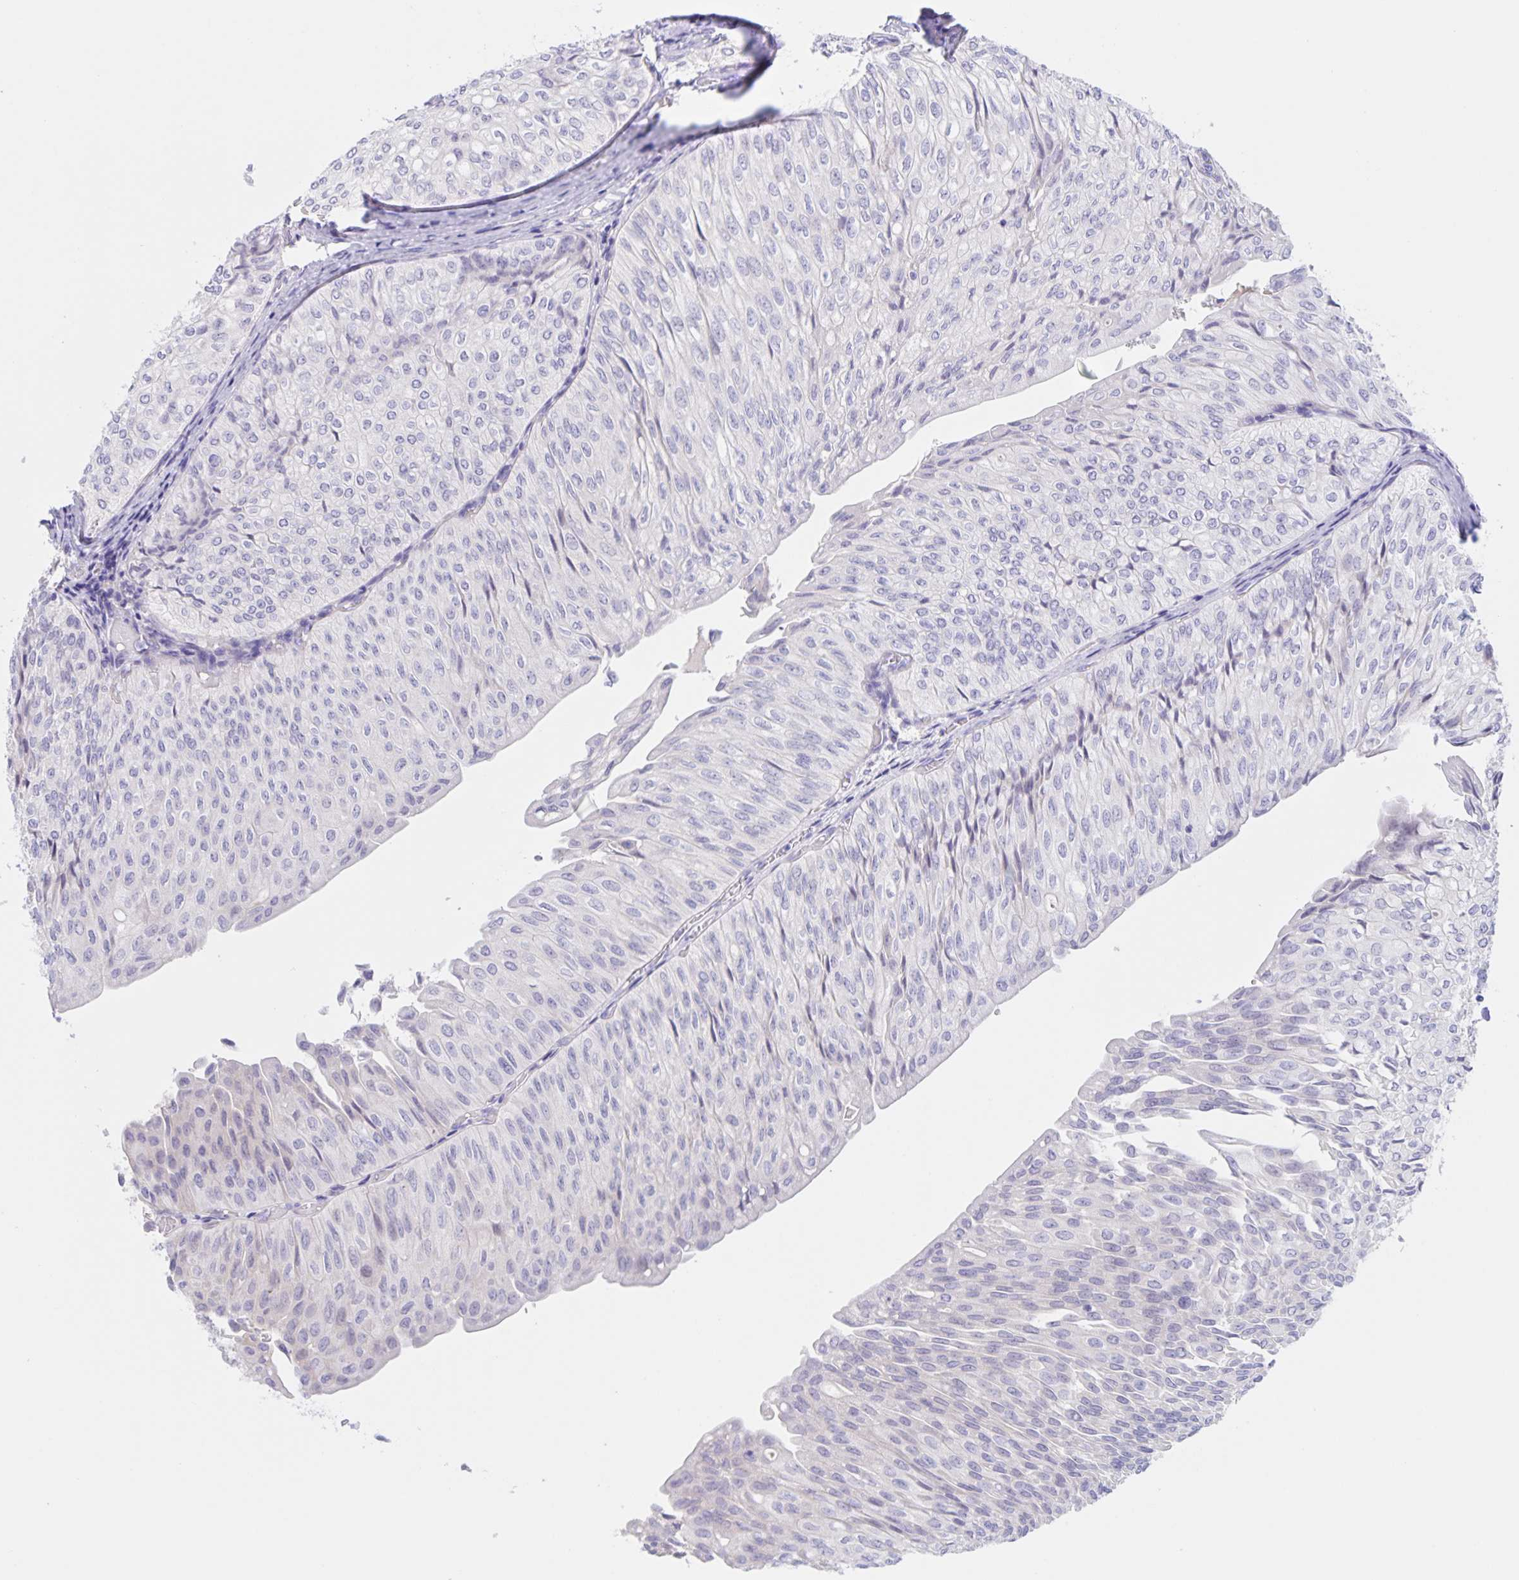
{"staining": {"intensity": "negative", "quantity": "none", "location": "none"}, "tissue": "urothelial cancer", "cell_type": "Tumor cells", "image_type": "cancer", "snomed": [{"axis": "morphology", "description": "Urothelial carcinoma, NOS"}, {"axis": "topography", "description": "Urinary bladder"}], "caption": "Image shows no significant protein staining in tumor cells of transitional cell carcinoma.", "gene": "DMGDH", "patient": {"sex": "male", "age": 62}}